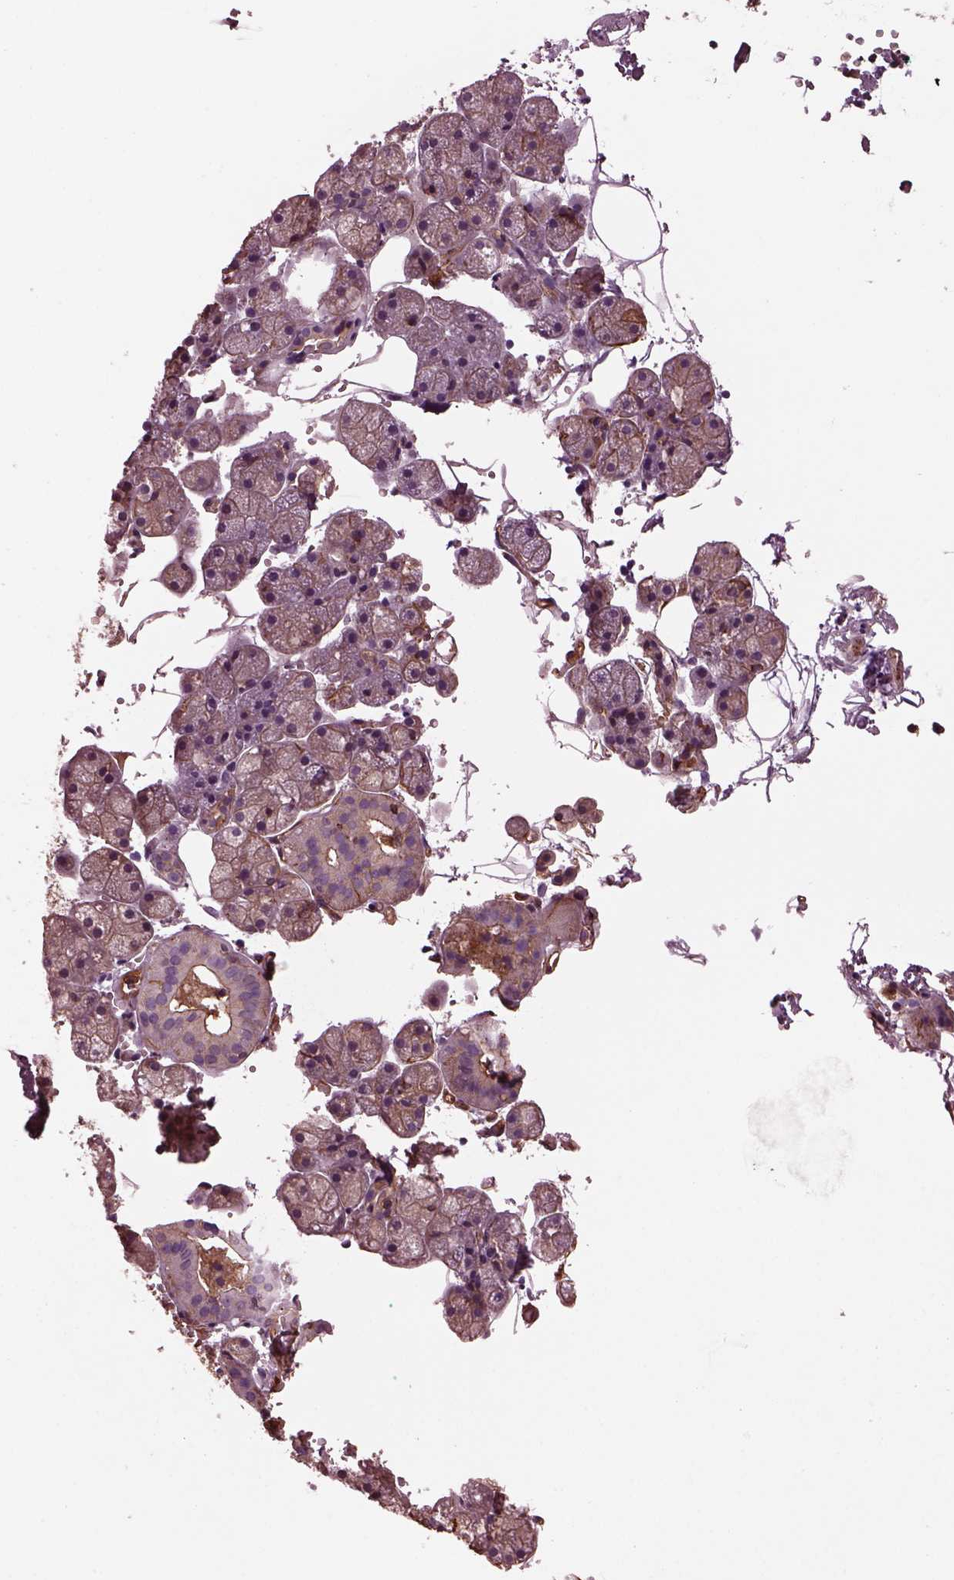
{"staining": {"intensity": "moderate", "quantity": ">75%", "location": "cytoplasmic/membranous"}, "tissue": "salivary gland", "cell_type": "Glandular cells", "image_type": "normal", "snomed": [{"axis": "morphology", "description": "Normal tissue, NOS"}, {"axis": "topography", "description": "Salivary gland"}], "caption": "A high-resolution histopathology image shows immunohistochemistry staining of normal salivary gland, which displays moderate cytoplasmic/membranous expression in about >75% of glandular cells. (IHC, brightfield microscopy, high magnification).", "gene": "MYL1", "patient": {"sex": "male", "age": 38}}